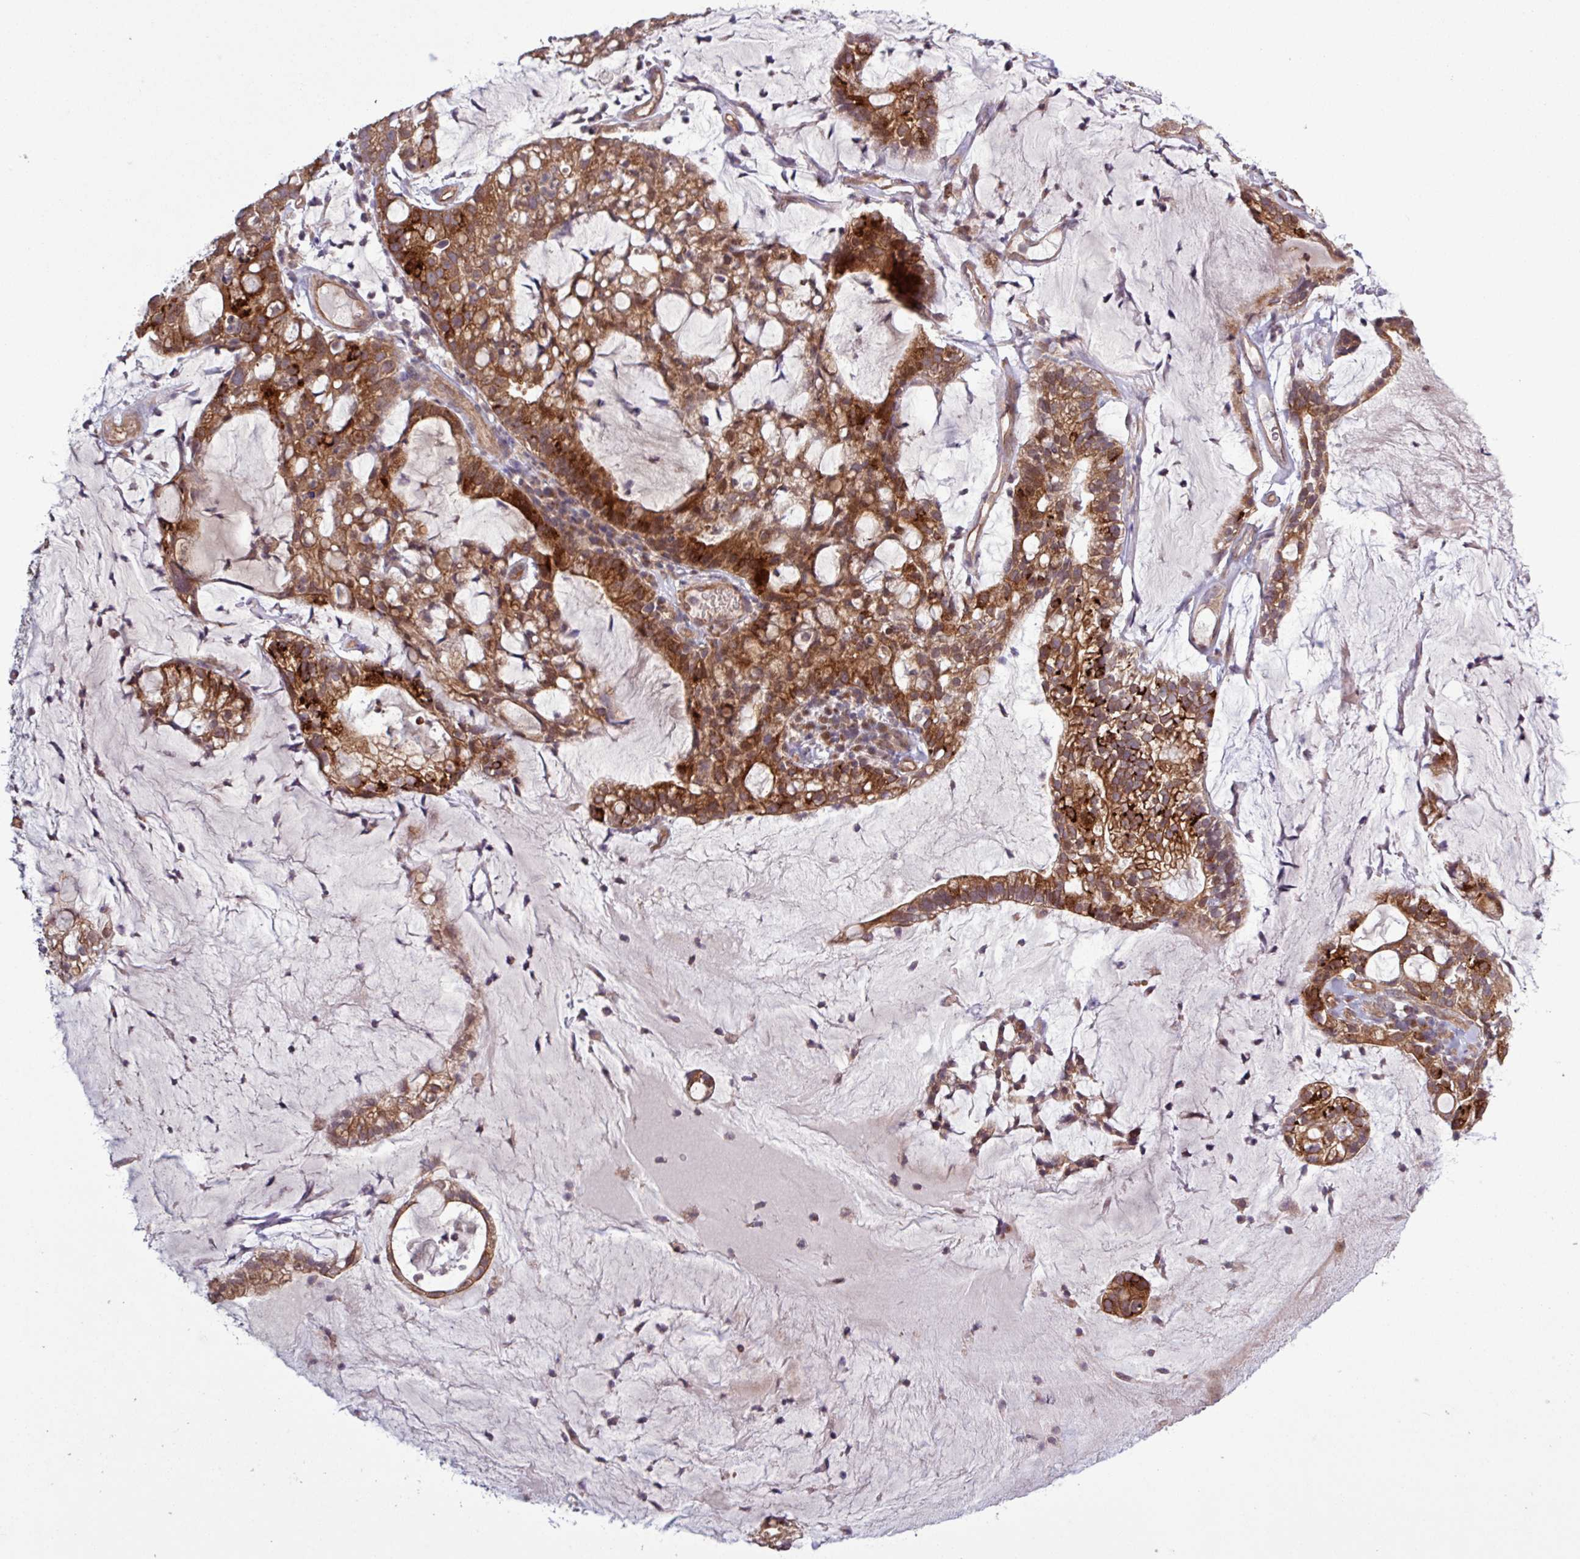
{"staining": {"intensity": "strong", "quantity": ">75%", "location": "cytoplasmic/membranous"}, "tissue": "cervical cancer", "cell_type": "Tumor cells", "image_type": "cancer", "snomed": [{"axis": "morphology", "description": "Adenocarcinoma, NOS"}, {"axis": "topography", "description": "Cervix"}], "caption": "Brown immunohistochemical staining in cervical cancer (adenocarcinoma) exhibits strong cytoplasmic/membranous positivity in approximately >75% of tumor cells.", "gene": "TRABD2A", "patient": {"sex": "female", "age": 41}}